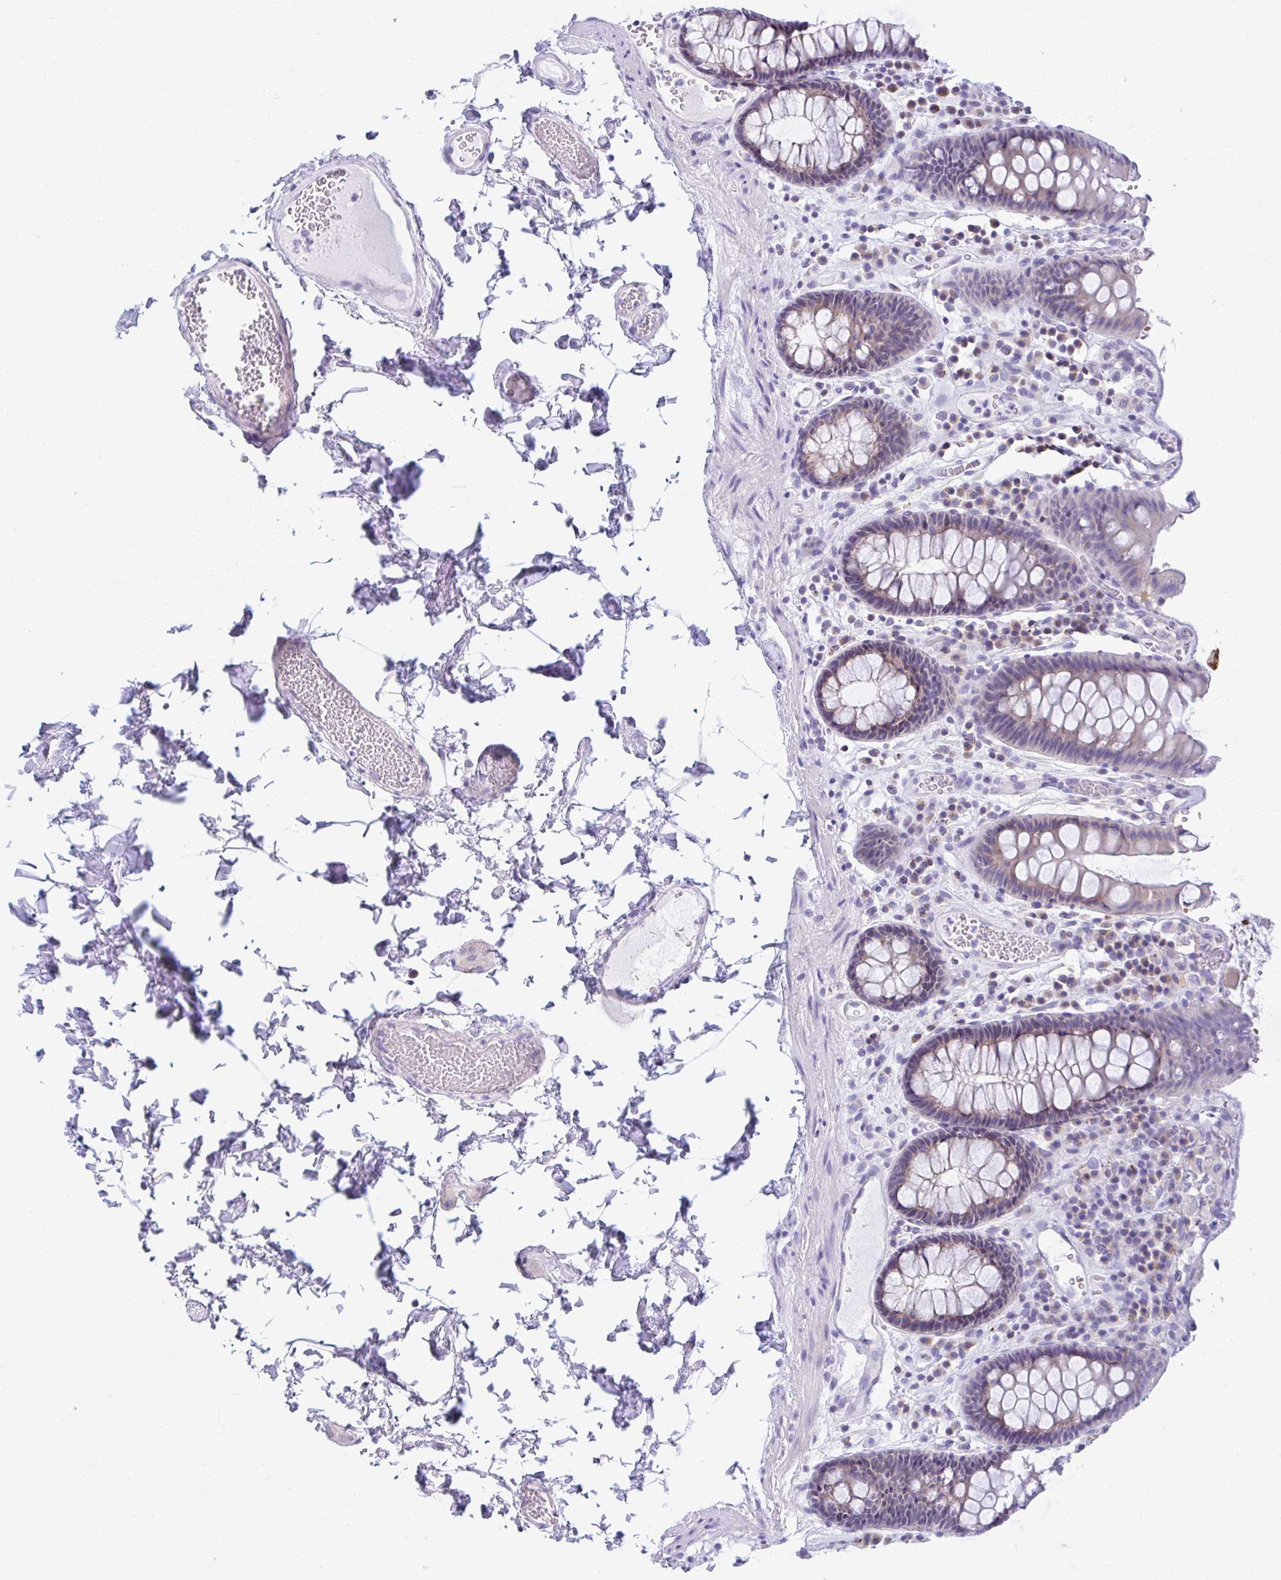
{"staining": {"intensity": "negative", "quantity": "none", "location": "none"}, "tissue": "colon", "cell_type": "Endothelial cells", "image_type": "normal", "snomed": [{"axis": "morphology", "description": "Normal tissue, NOS"}, {"axis": "topography", "description": "Colon"}, {"axis": "topography", "description": "Peripheral nerve tissue"}], "caption": "Protein analysis of normal colon exhibits no significant positivity in endothelial cells. (Immunohistochemistry (ihc), brightfield microscopy, high magnification).", "gene": "RADIL", "patient": {"sex": "male", "age": 84}}